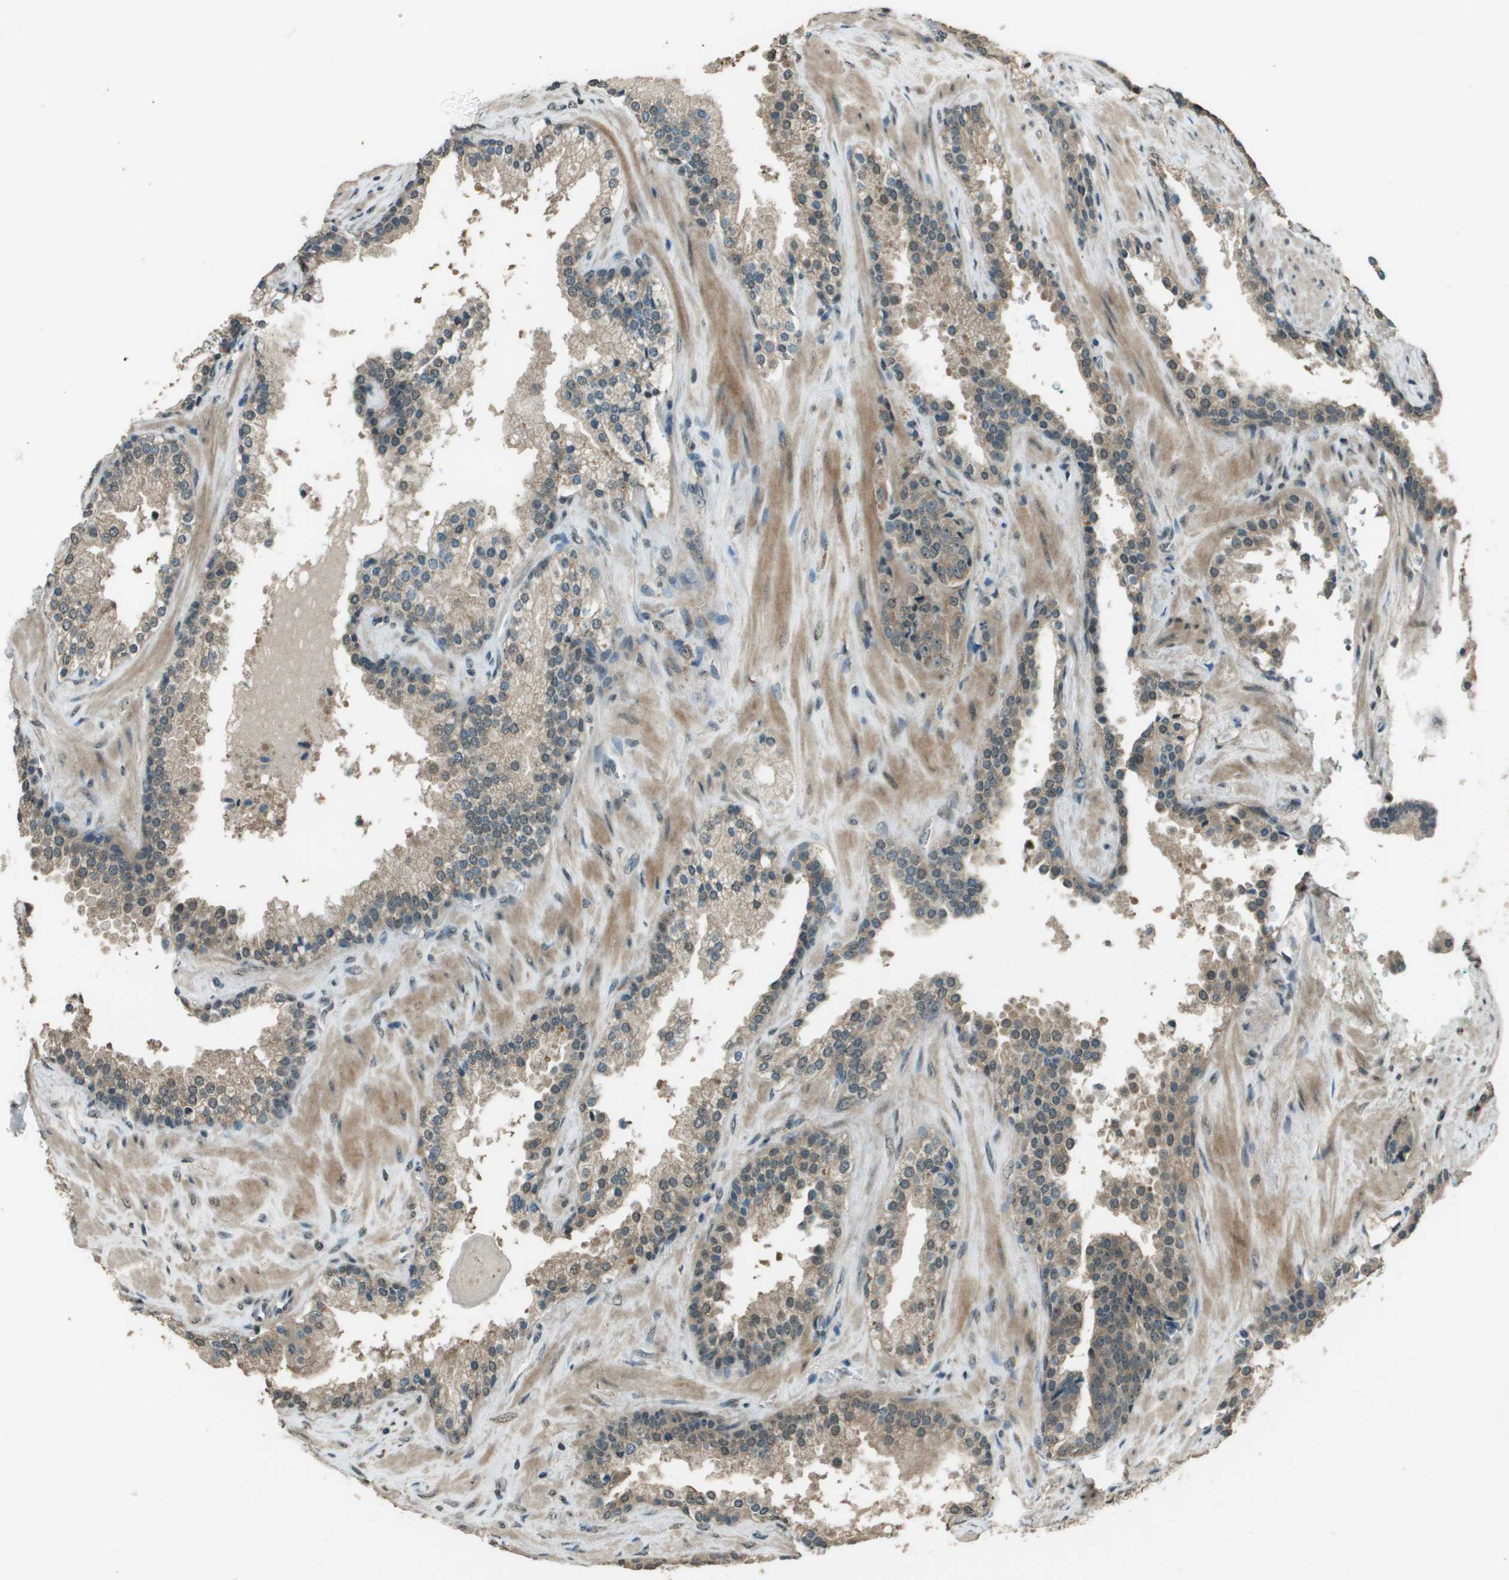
{"staining": {"intensity": "weak", "quantity": ">75%", "location": "cytoplasmic/membranous"}, "tissue": "prostate cancer", "cell_type": "Tumor cells", "image_type": "cancer", "snomed": [{"axis": "morphology", "description": "Adenocarcinoma, High grade"}, {"axis": "topography", "description": "Prostate"}], "caption": "Protein staining shows weak cytoplasmic/membranous expression in about >75% of tumor cells in adenocarcinoma (high-grade) (prostate).", "gene": "SDC3", "patient": {"sex": "male", "age": 71}}